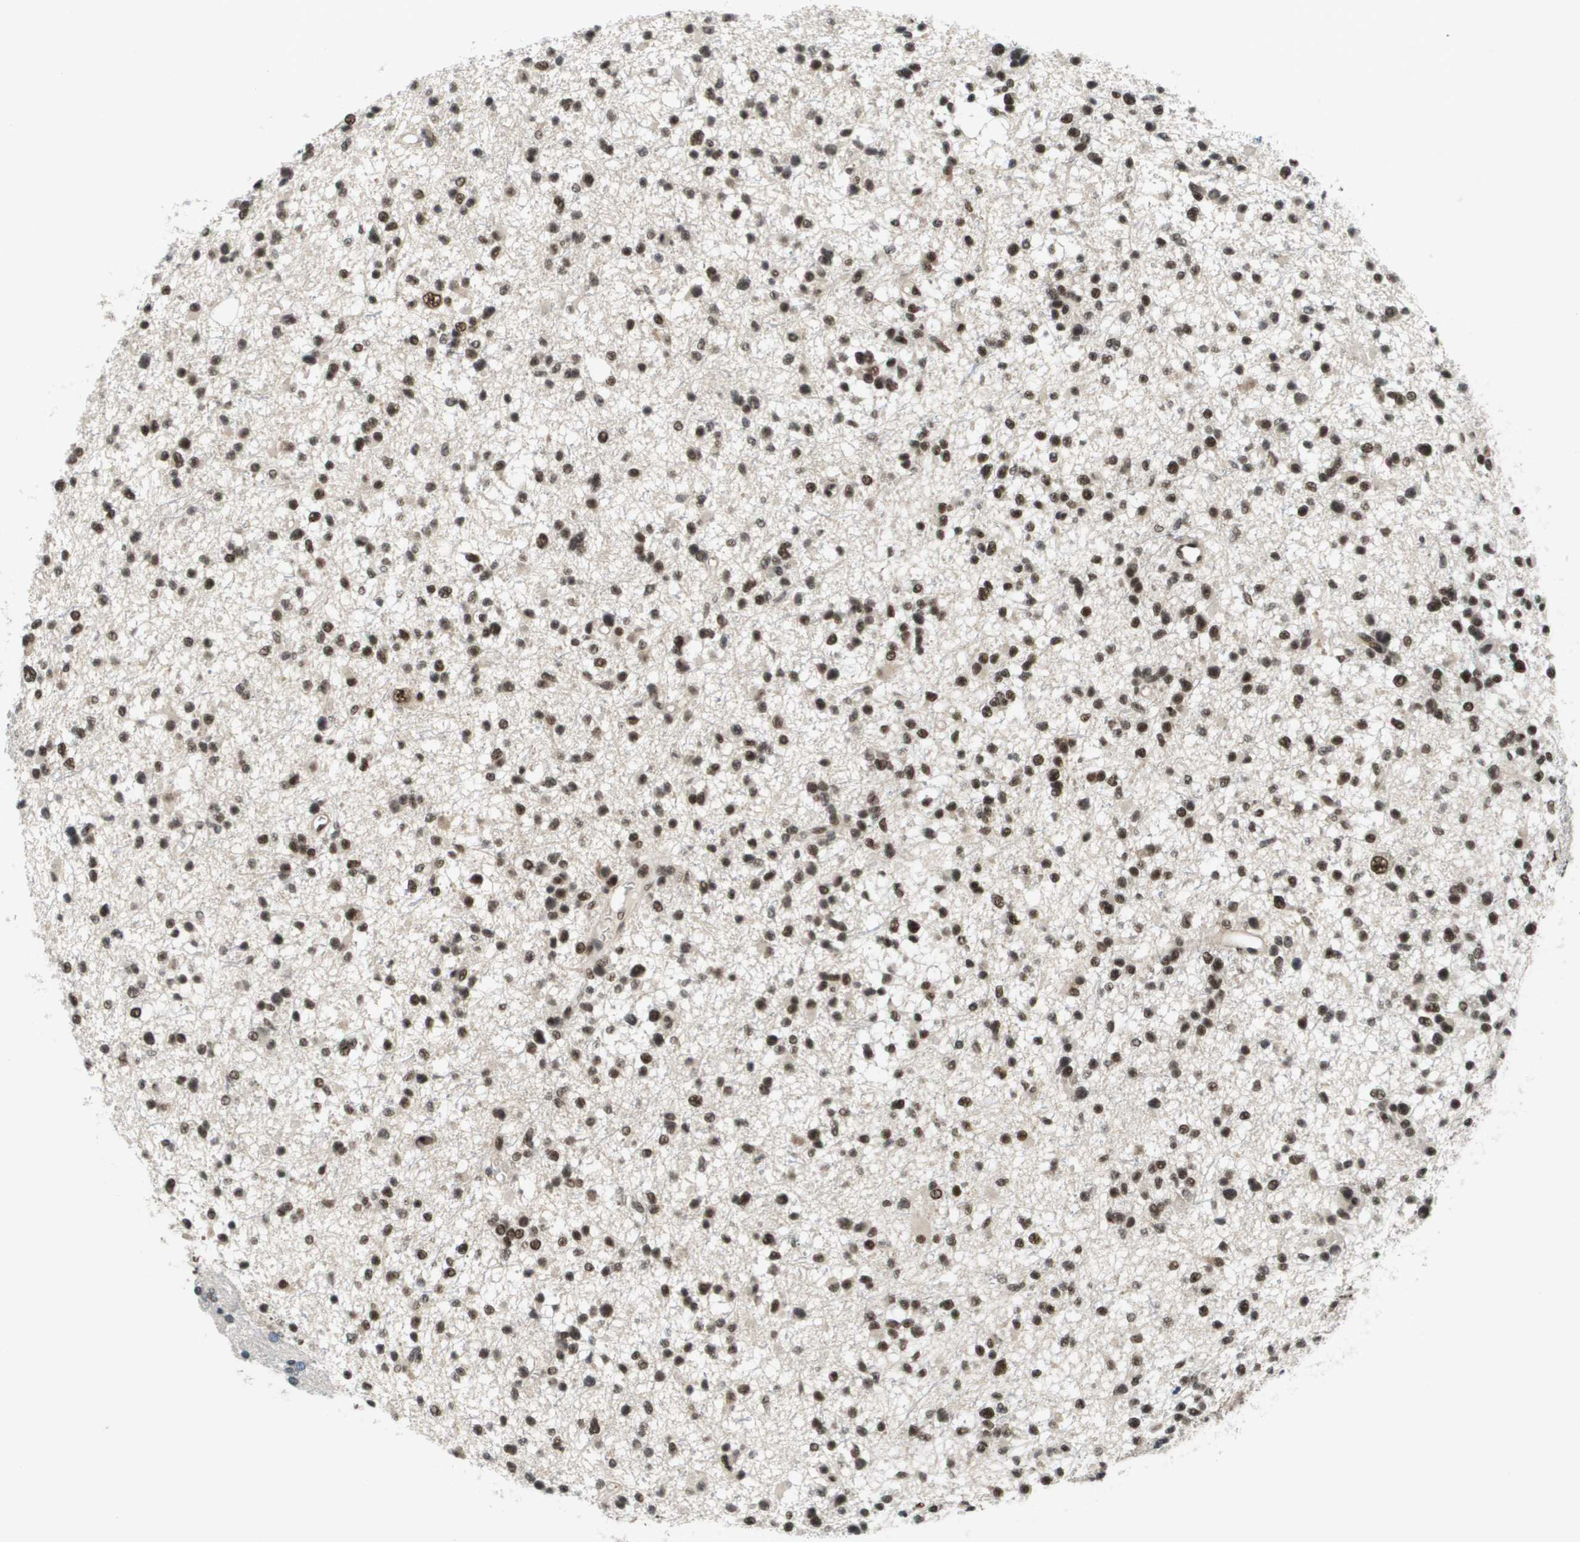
{"staining": {"intensity": "weak", "quantity": "25%-75%", "location": "nuclear"}, "tissue": "glioma", "cell_type": "Tumor cells", "image_type": "cancer", "snomed": [{"axis": "morphology", "description": "Glioma, malignant, Low grade"}, {"axis": "topography", "description": "Brain"}], "caption": "Weak nuclear staining is seen in about 25%-75% of tumor cells in glioma.", "gene": "PRCC", "patient": {"sex": "female", "age": 22}}